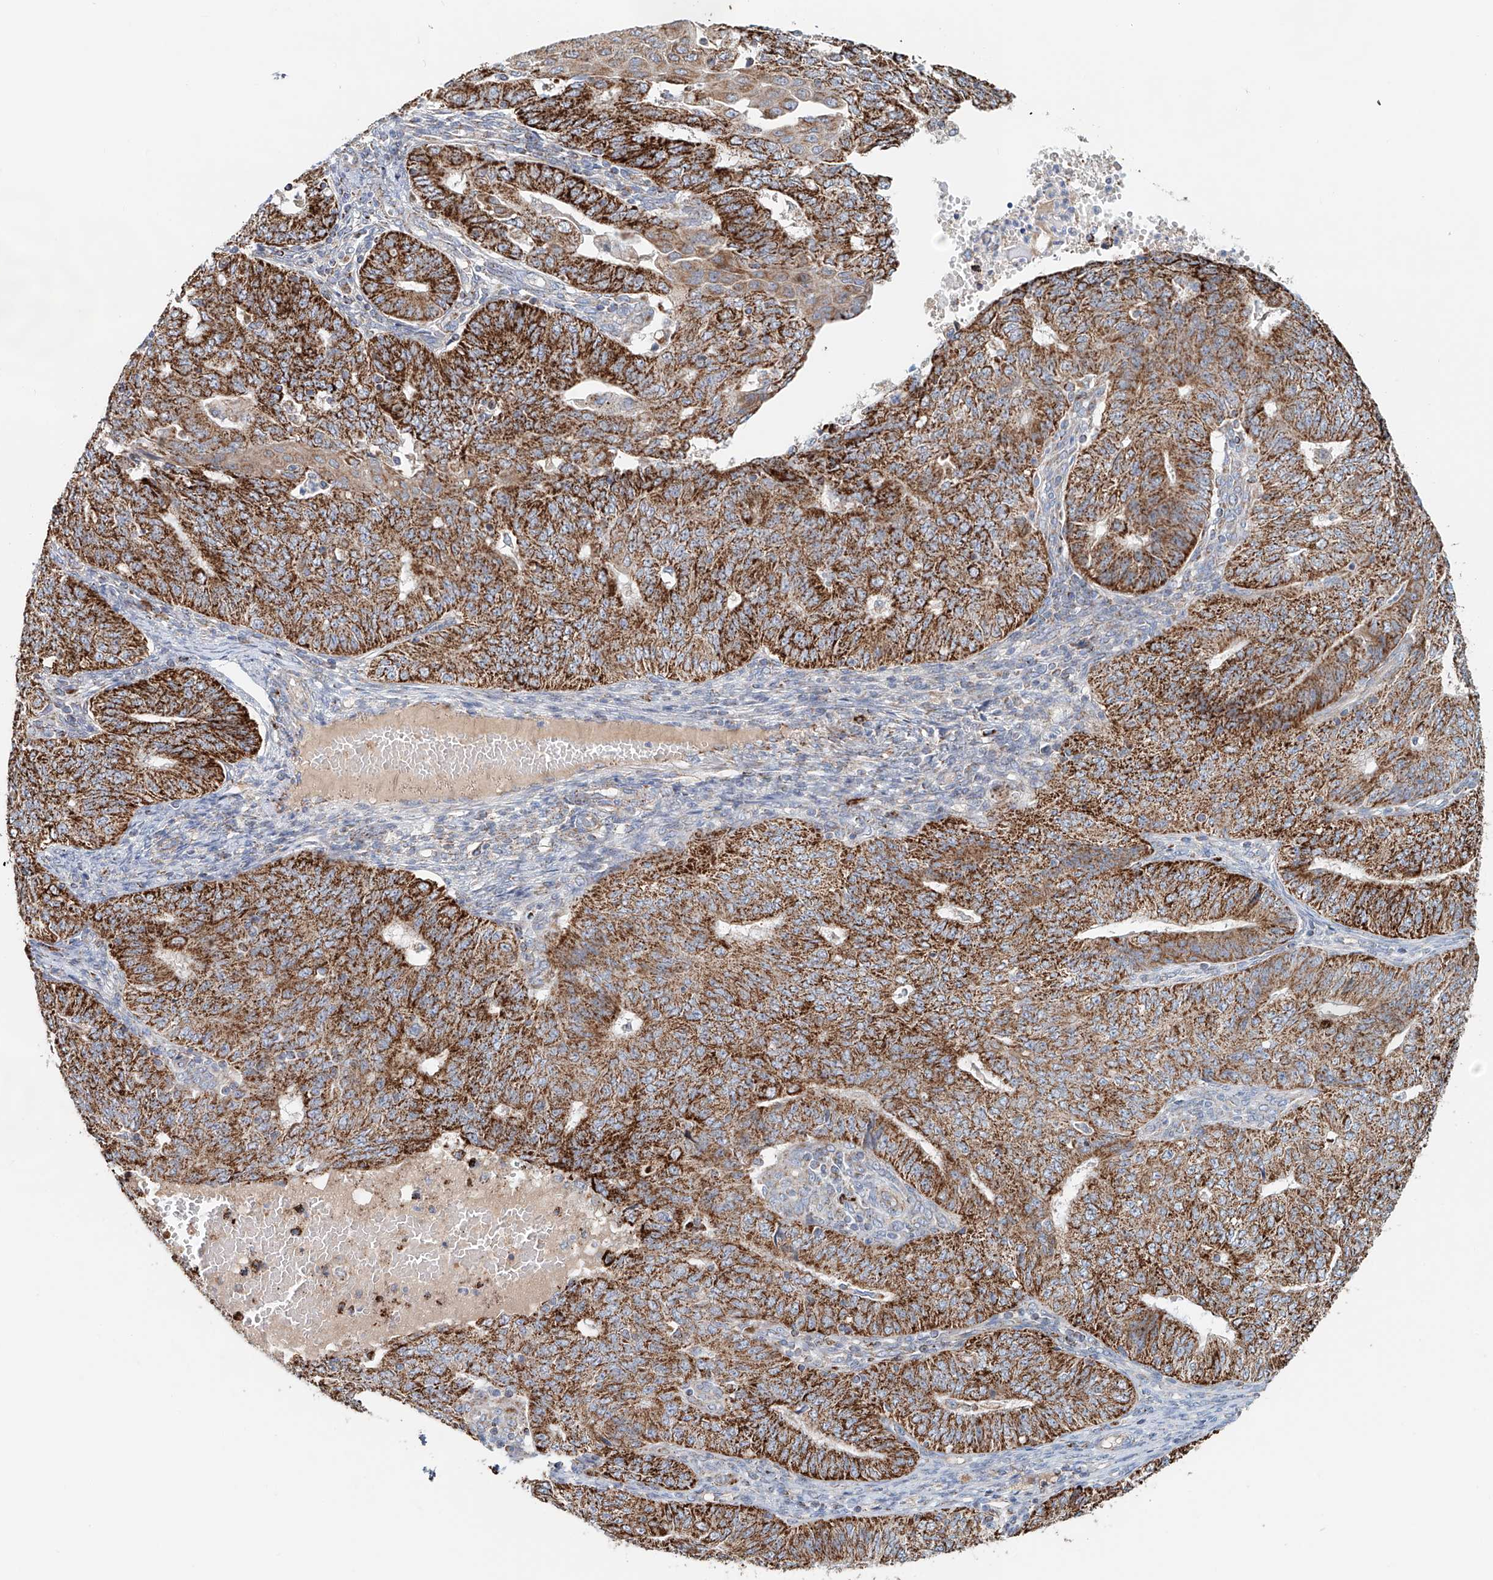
{"staining": {"intensity": "strong", "quantity": ">75%", "location": "cytoplasmic/membranous"}, "tissue": "endometrial cancer", "cell_type": "Tumor cells", "image_type": "cancer", "snomed": [{"axis": "morphology", "description": "Adenocarcinoma, NOS"}, {"axis": "topography", "description": "Endometrium"}], "caption": "Protein expression by IHC displays strong cytoplasmic/membranous positivity in about >75% of tumor cells in endometrial cancer.", "gene": "CARD10", "patient": {"sex": "female", "age": 32}}